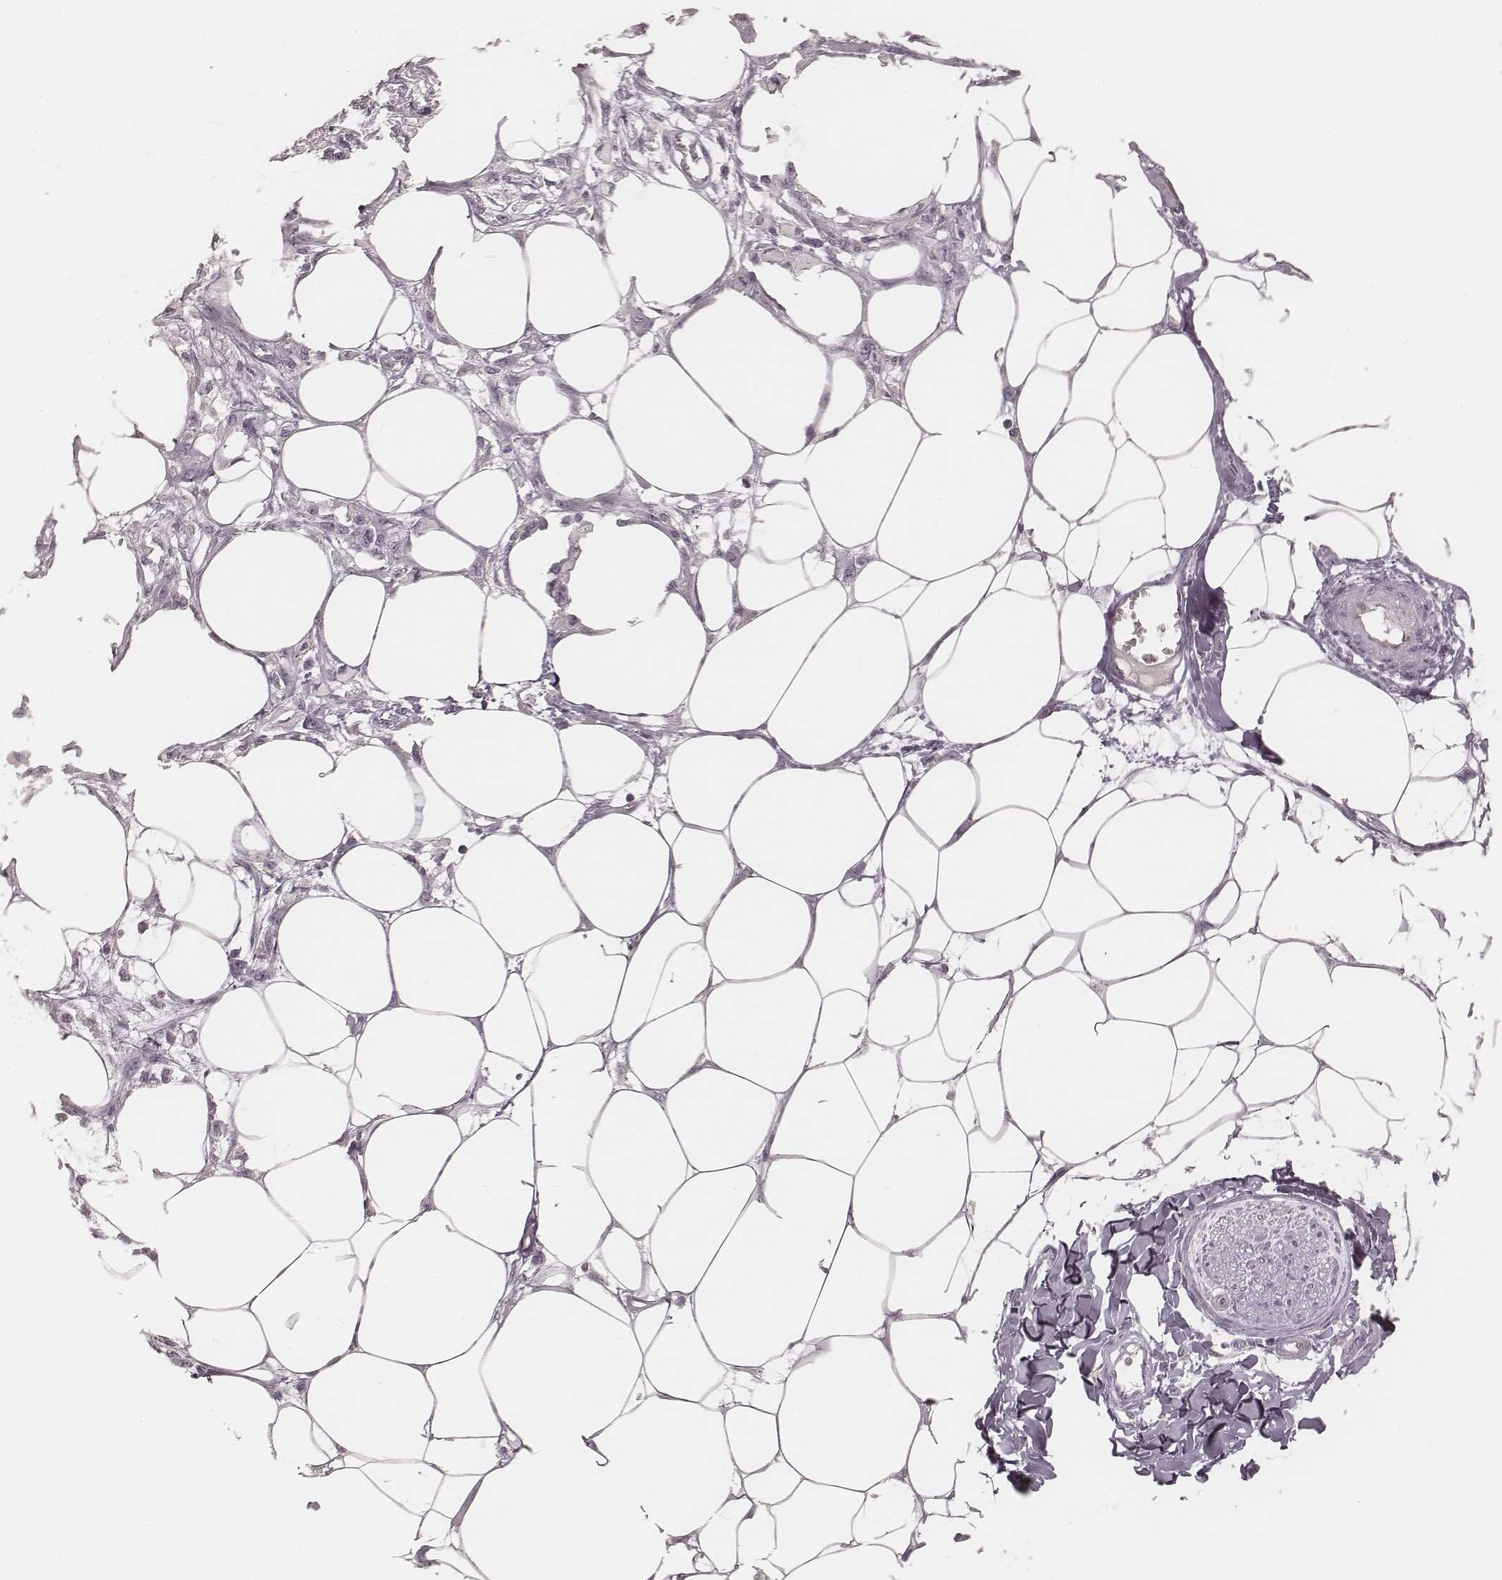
{"staining": {"intensity": "negative", "quantity": "none", "location": "none"}, "tissue": "skin cancer", "cell_type": "Tumor cells", "image_type": "cancer", "snomed": [{"axis": "morphology", "description": "Squamous cell carcinoma, NOS"}, {"axis": "topography", "description": "Skin"}], "caption": "This is an immunohistochemistry (IHC) image of human skin squamous cell carcinoma. There is no staining in tumor cells.", "gene": "MSX1", "patient": {"sex": "female", "age": 59}}